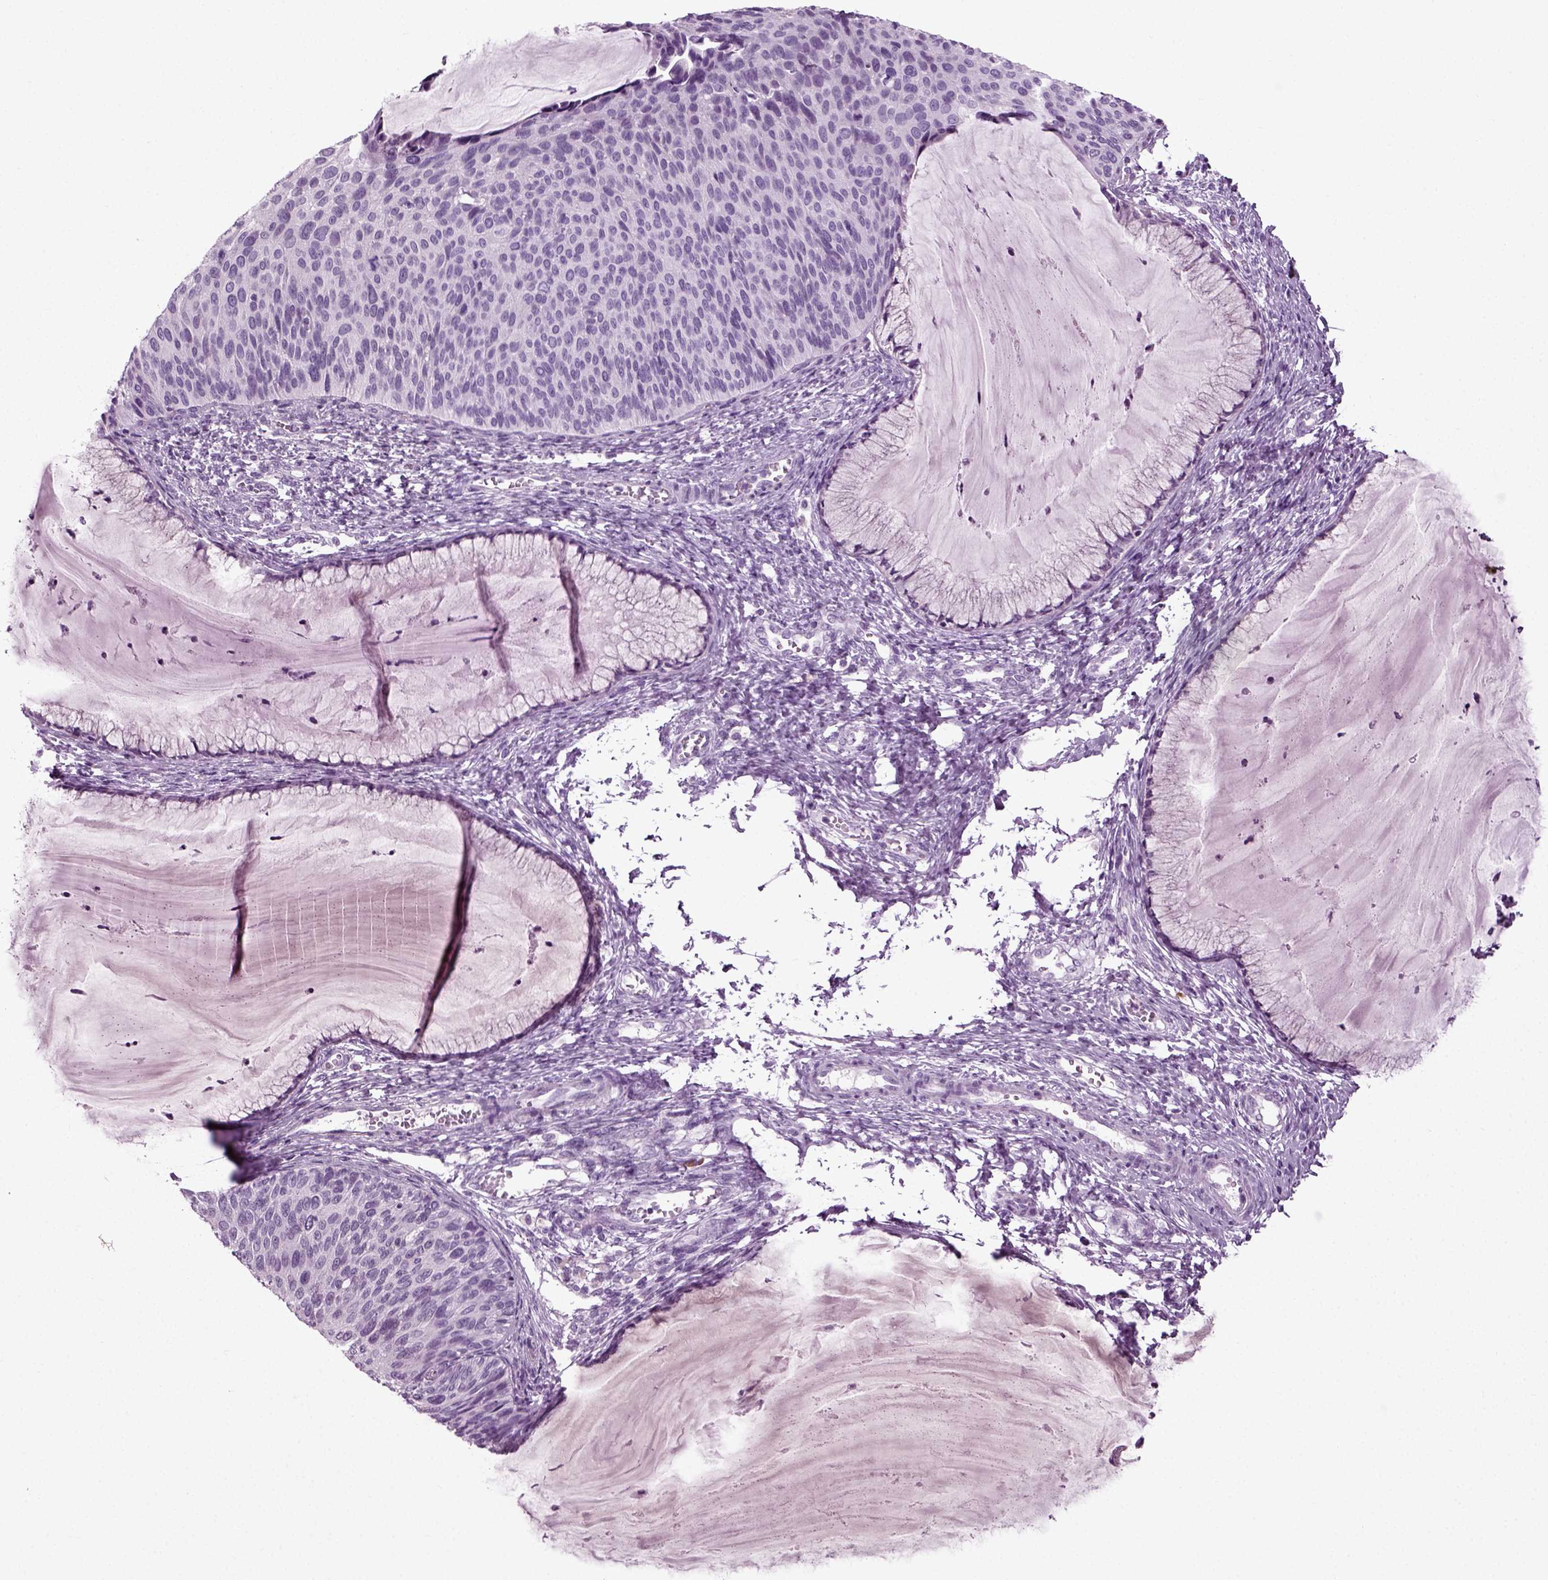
{"staining": {"intensity": "negative", "quantity": "none", "location": "none"}, "tissue": "cervical cancer", "cell_type": "Tumor cells", "image_type": "cancer", "snomed": [{"axis": "morphology", "description": "Squamous cell carcinoma, NOS"}, {"axis": "topography", "description": "Cervix"}], "caption": "DAB (3,3'-diaminobenzidine) immunohistochemical staining of human cervical cancer demonstrates no significant expression in tumor cells.", "gene": "PRLH", "patient": {"sex": "female", "age": 36}}